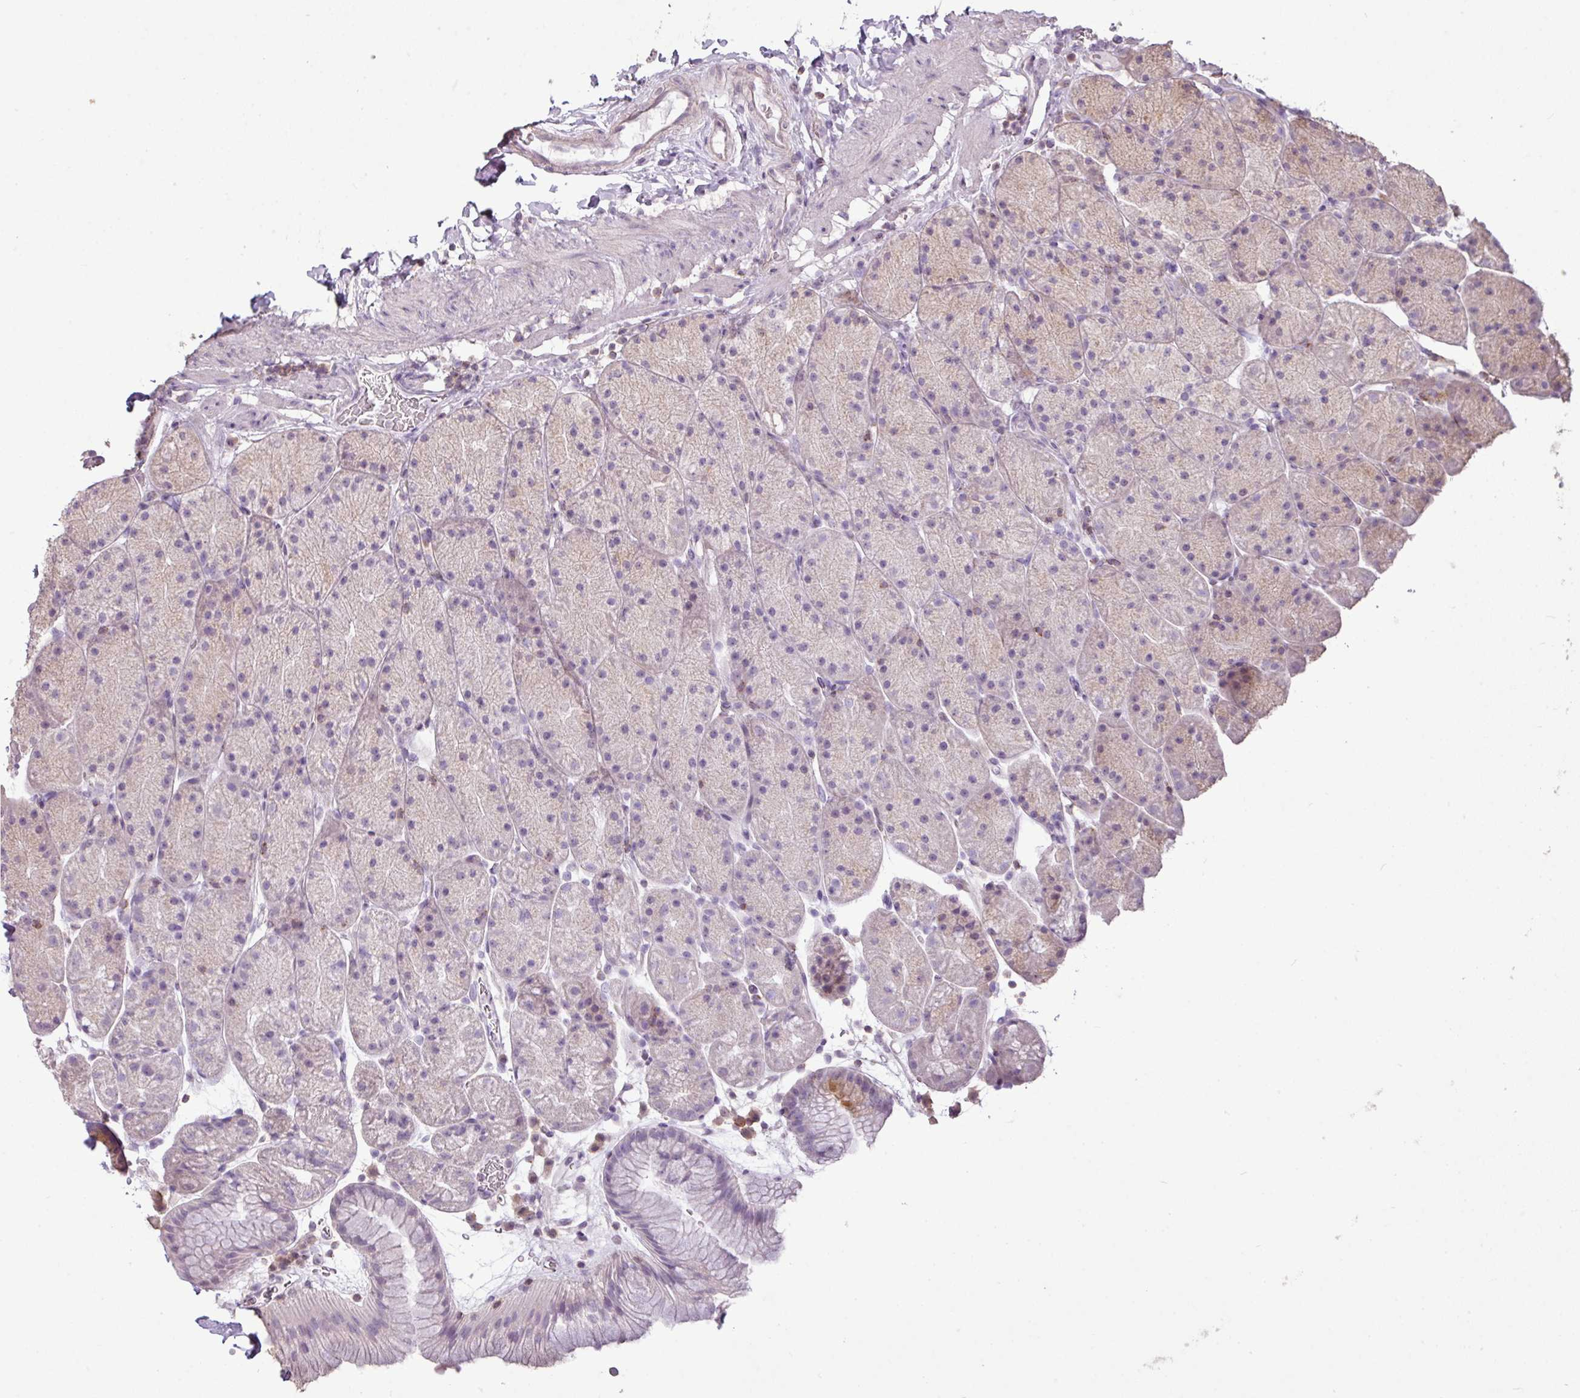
{"staining": {"intensity": "strong", "quantity": "<25%", "location": "cytoplasmic/membranous"}, "tissue": "stomach", "cell_type": "Glandular cells", "image_type": "normal", "snomed": [{"axis": "morphology", "description": "Normal tissue, NOS"}, {"axis": "topography", "description": "Stomach, upper"}, {"axis": "topography", "description": "Stomach, lower"}], "caption": "Immunohistochemical staining of unremarkable stomach demonstrates medium levels of strong cytoplasmic/membranous staining in approximately <25% of glandular cells.", "gene": "LY9", "patient": {"sex": "male", "age": 67}}